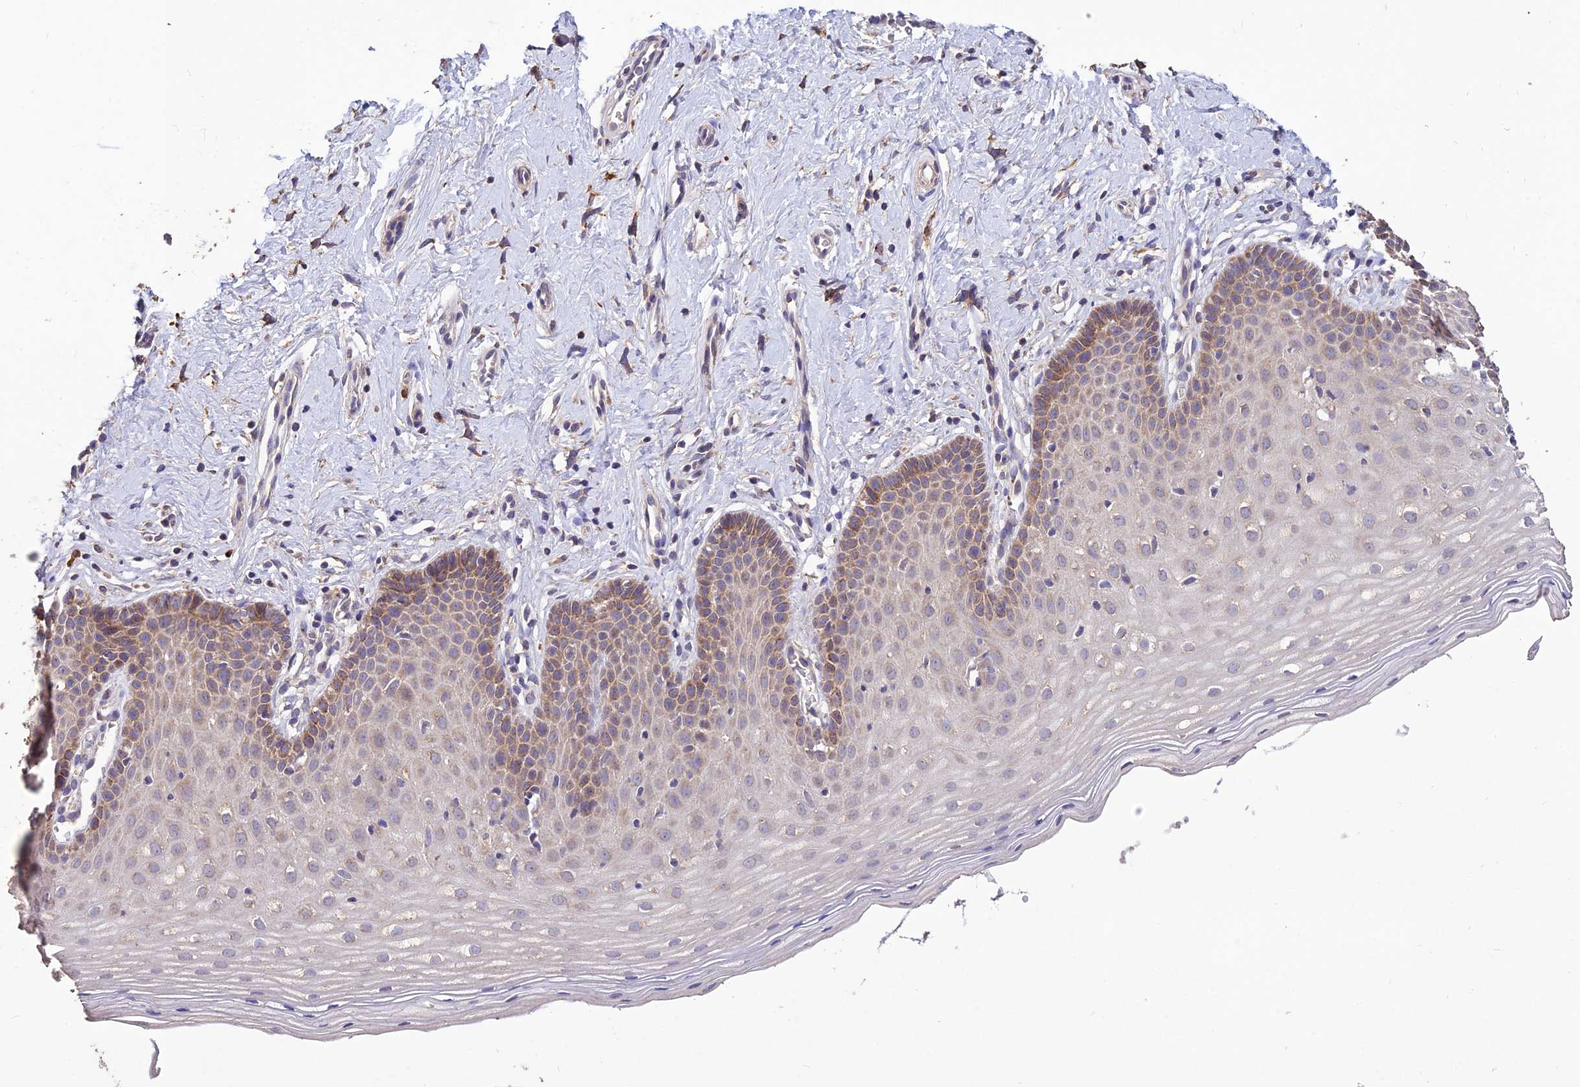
{"staining": {"intensity": "negative", "quantity": "none", "location": "none"}, "tissue": "cervix", "cell_type": "Glandular cells", "image_type": "normal", "snomed": [{"axis": "morphology", "description": "Normal tissue, NOS"}, {"axis": "topography", "description": "Cervix"}], "caption": "Protein analysis of normal cervix shows no significant positivity in glandular cells.", "gene": "SDHD", "patient": {"sex": "female", "age": 36}}